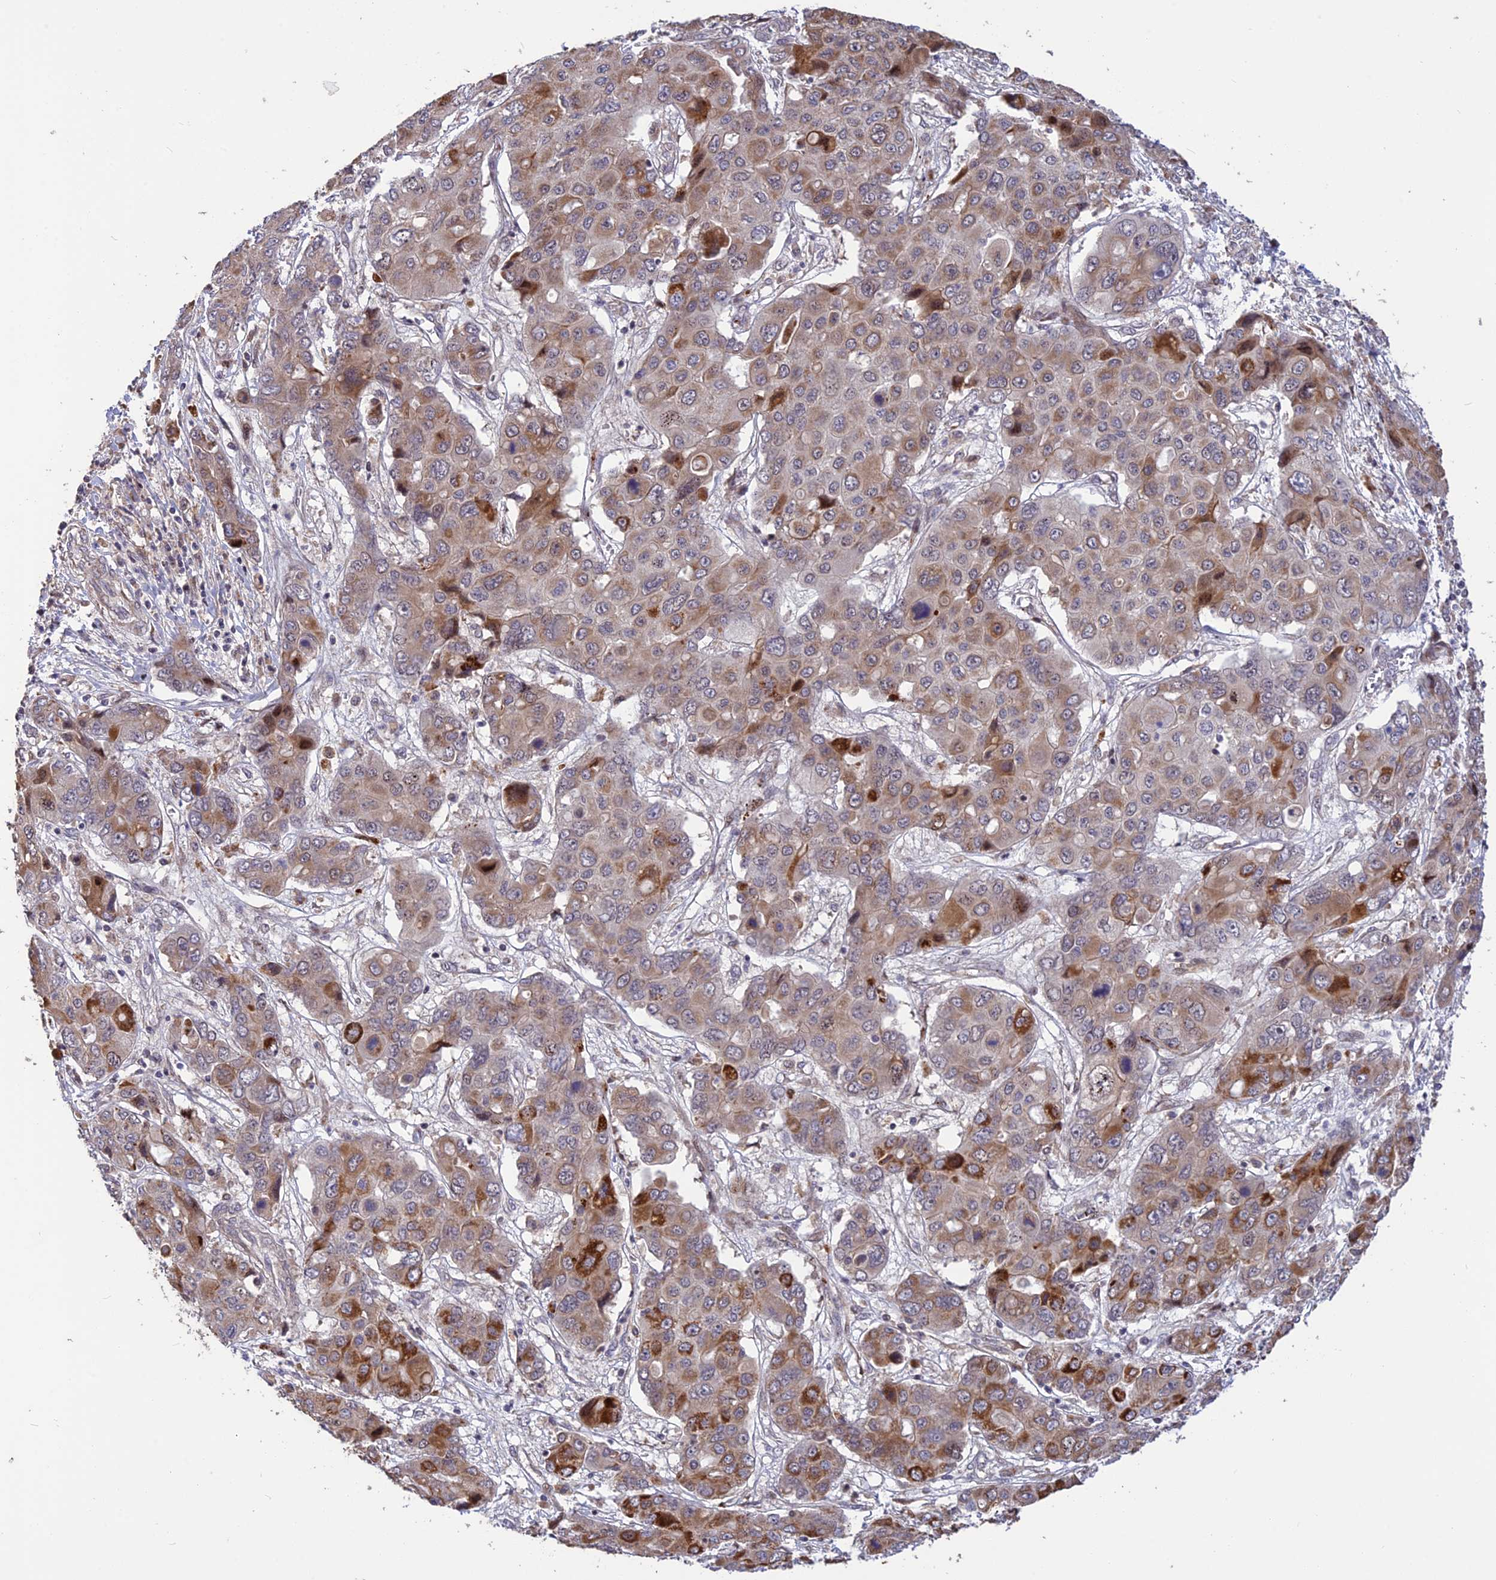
{"staining": {"intensity": "strong", "quantity": "<25%", "location": "cytoplasmic/membranous"}, "tissue": "liver cancer", "cell_type": "Tumor cells", "image_type": "cancer", "snomed": [{"axis": "morphology", "description": "Cholangiocarcinoma"}, {"axis": "topography", "description": "Liver"}], "caption": "Immunohistochemistry staining of liver cancer (cholangiocarcinoma), which reveals medium levels of strong cytoplasmic/membranous positivity in about <25% of tumor cells indicating strong cytoplasmic/membranous protein positivity. The staining was performed using DAB (3,3'-diaminobenzidine) (brown) for protein detection and nuclei were counterstained in hematoxylin (blue).", "gene": "SPG21", "patient": {"sex": "male", "age": 67}}